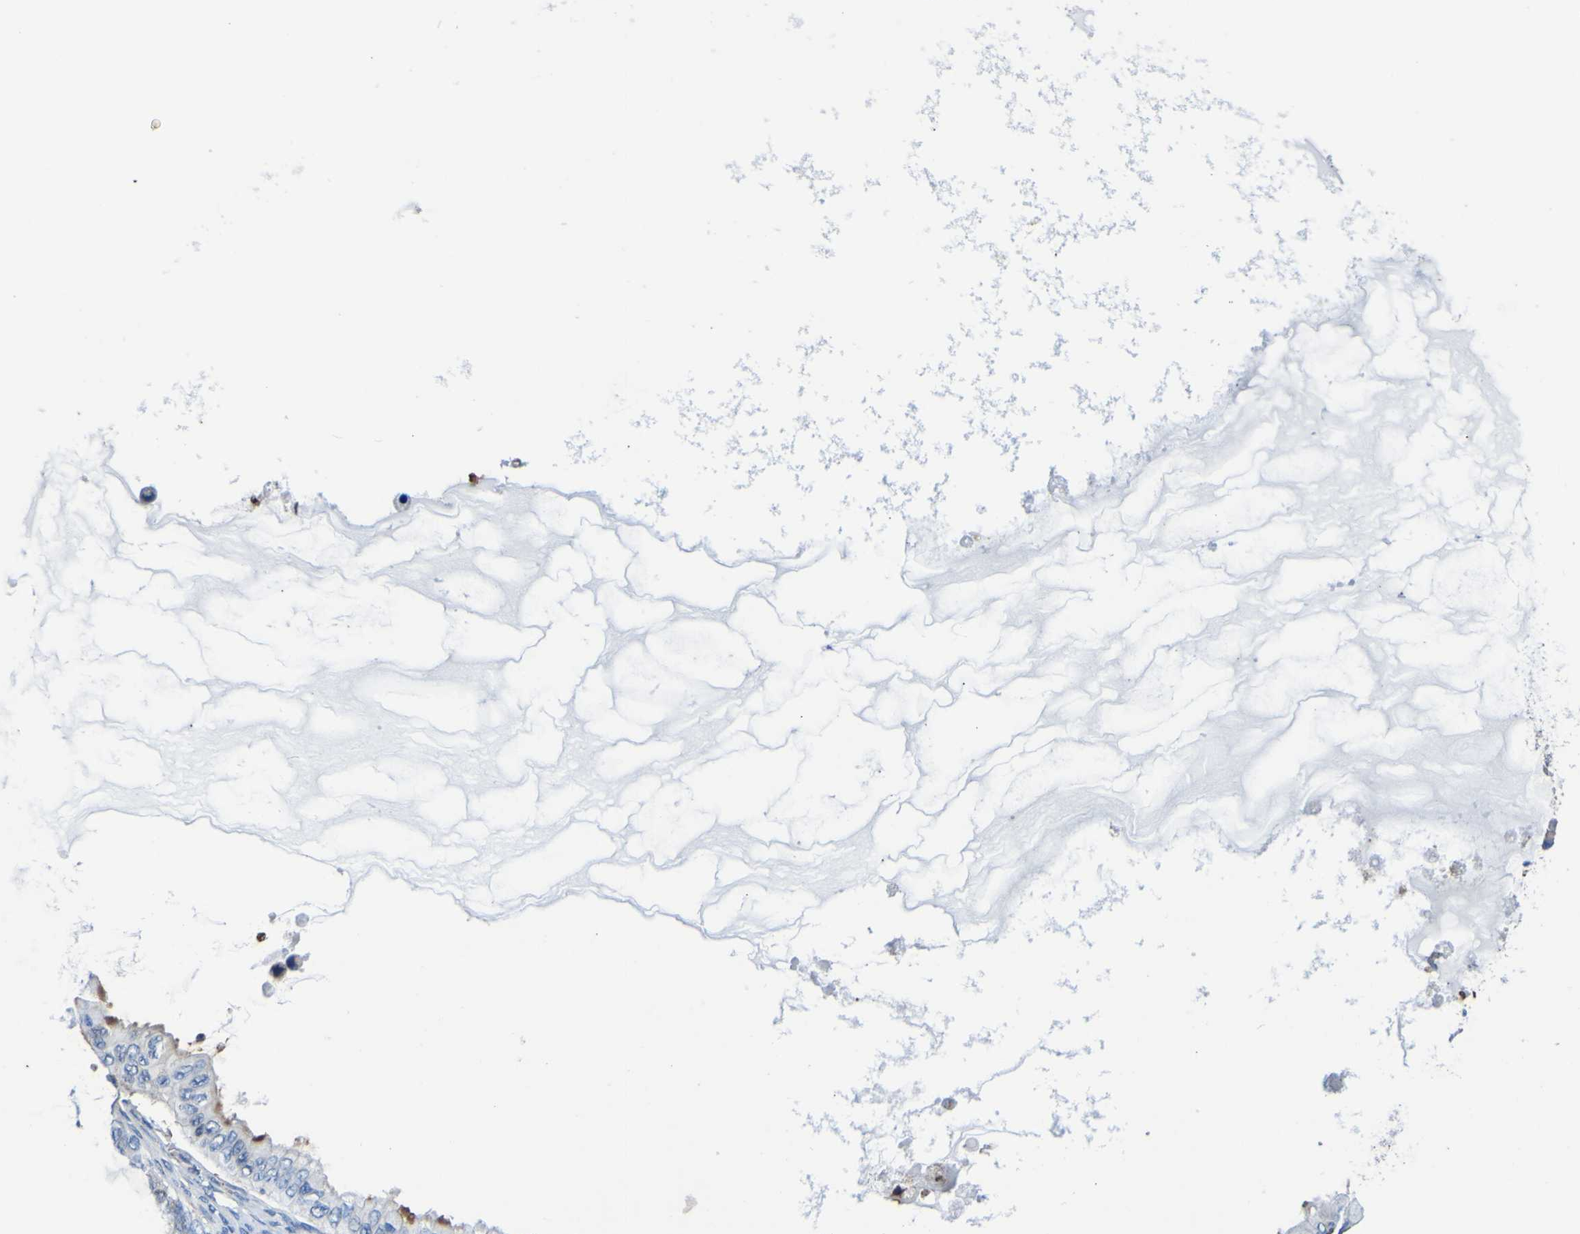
{"staining": {"intensity": "moderate", "quantity": "<25%", "location": "cytoplasmic/membranous"}, "tissue": "ovarian cancer", "cell_type": "Tumor cells", "image_type": "cancer", "snomed": [{"axis": "morphology", "description": "Cystadenocarcinoma, mucinous, NOS"}, {"axis": "topography", "description": "Ovary"}], "caption": "Mucinous cystadenocarcinoma (ovarian) stained for a protein (brown) shows moderate cytoplasmic/membranous positive positivity in approximately <25% of tumor cells.", "gene": "PXDN", "patient": {"sex": "female", "age": 80}}